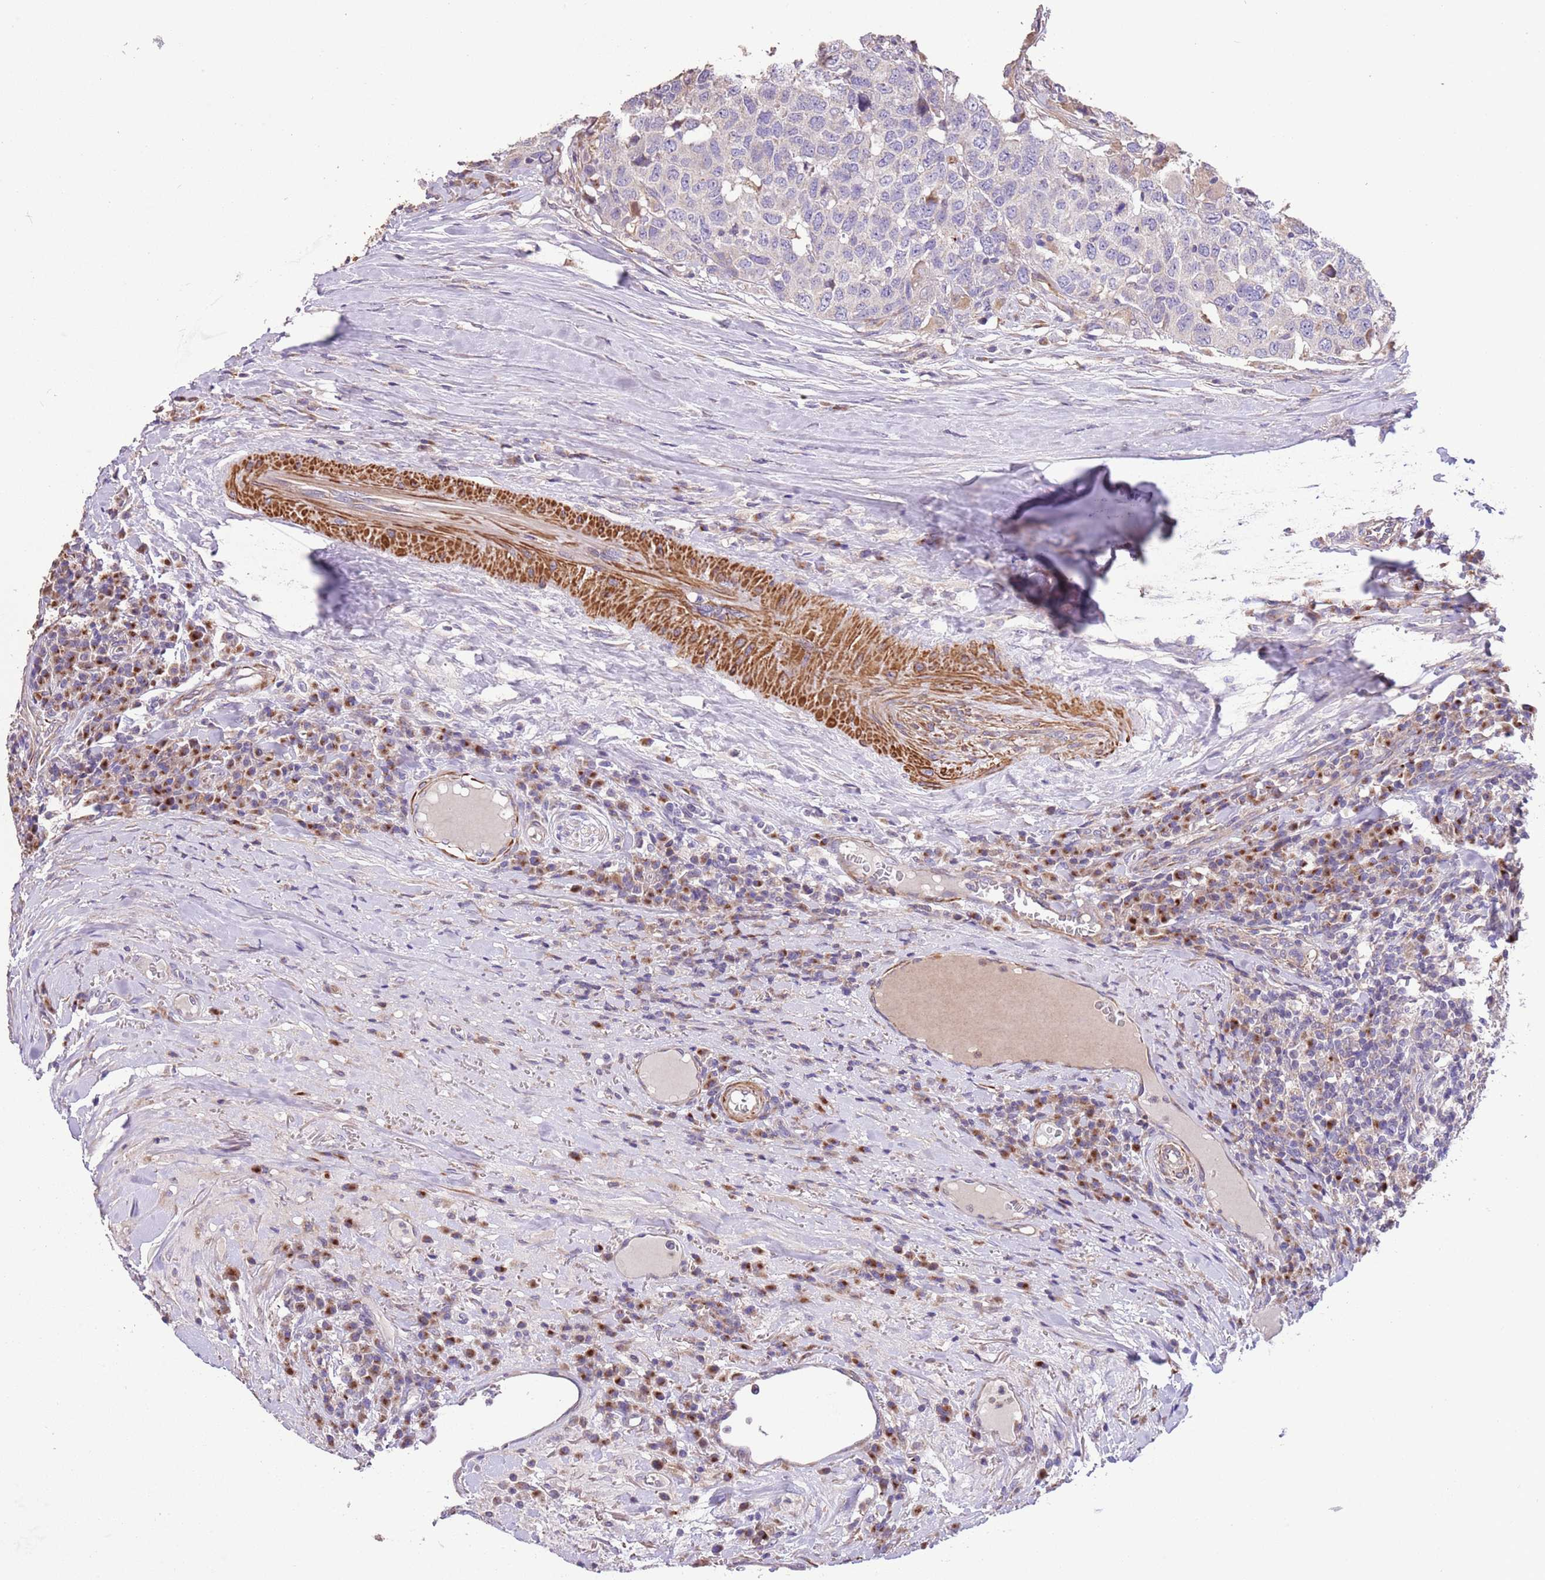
{"staining": {"intensity": "weak", "quantity": "<25%", "location": "cytoplasmic/membranous"}, "tissue": "head and neck cancer", "cell_type": "Tumor cells", "image_type": "cancer", "snomed": [{"axis": "morphology", "description": "Squamous cell carcinoma, NOS"}, {"axis": "topography", "description": "Head-Neck"}], "caption": "Tumor cells are negative for protein expression in human squamous cell carcinoma (head and neck).", "gene": "PIGA", "patient": {"sex": "male", "age": 66}}